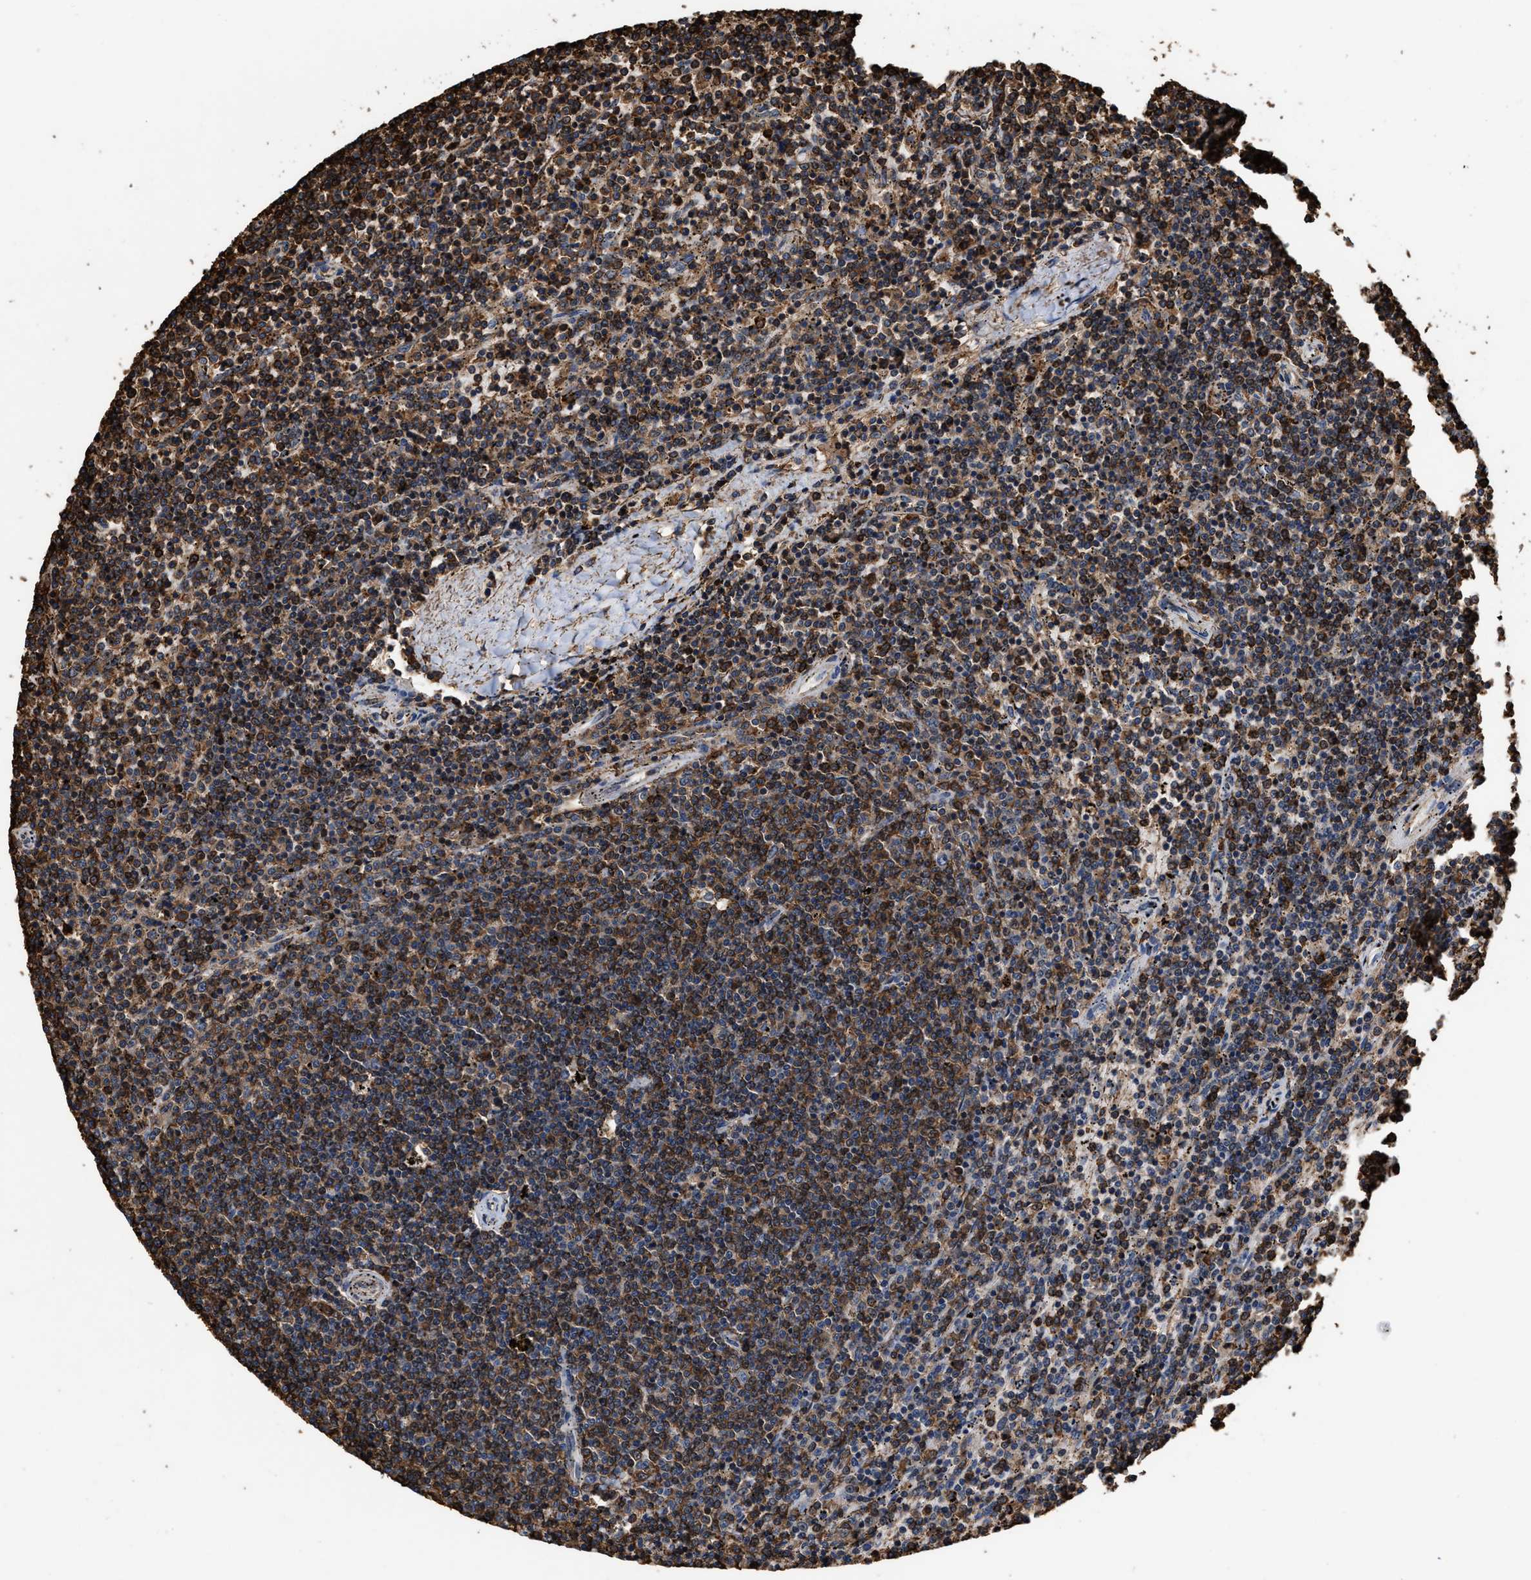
{"staining": {"intensity": "strong", "quantity": ">75%", "location": "cytoplasmic/membranous"}, "tissue": "lymphoma", "cell_type": "Tumor cells", "image_type": "cancer", "snomed": [{"axis": "morphology", "description": "Malignant lymphoma, non-Hodgkin's type, Low grade"}, {"axis": "topography", "description": "Spleen"}], "caption": "Tumor cells reveal high levels of strong cytoplasmic/membranous expression in about >75% of cells in lymphoma. (Brightfield microscopy of DAB IHC at high magnification).", "gene": "KBTBD2", "patient": {"sex": "female", "age": 50}}